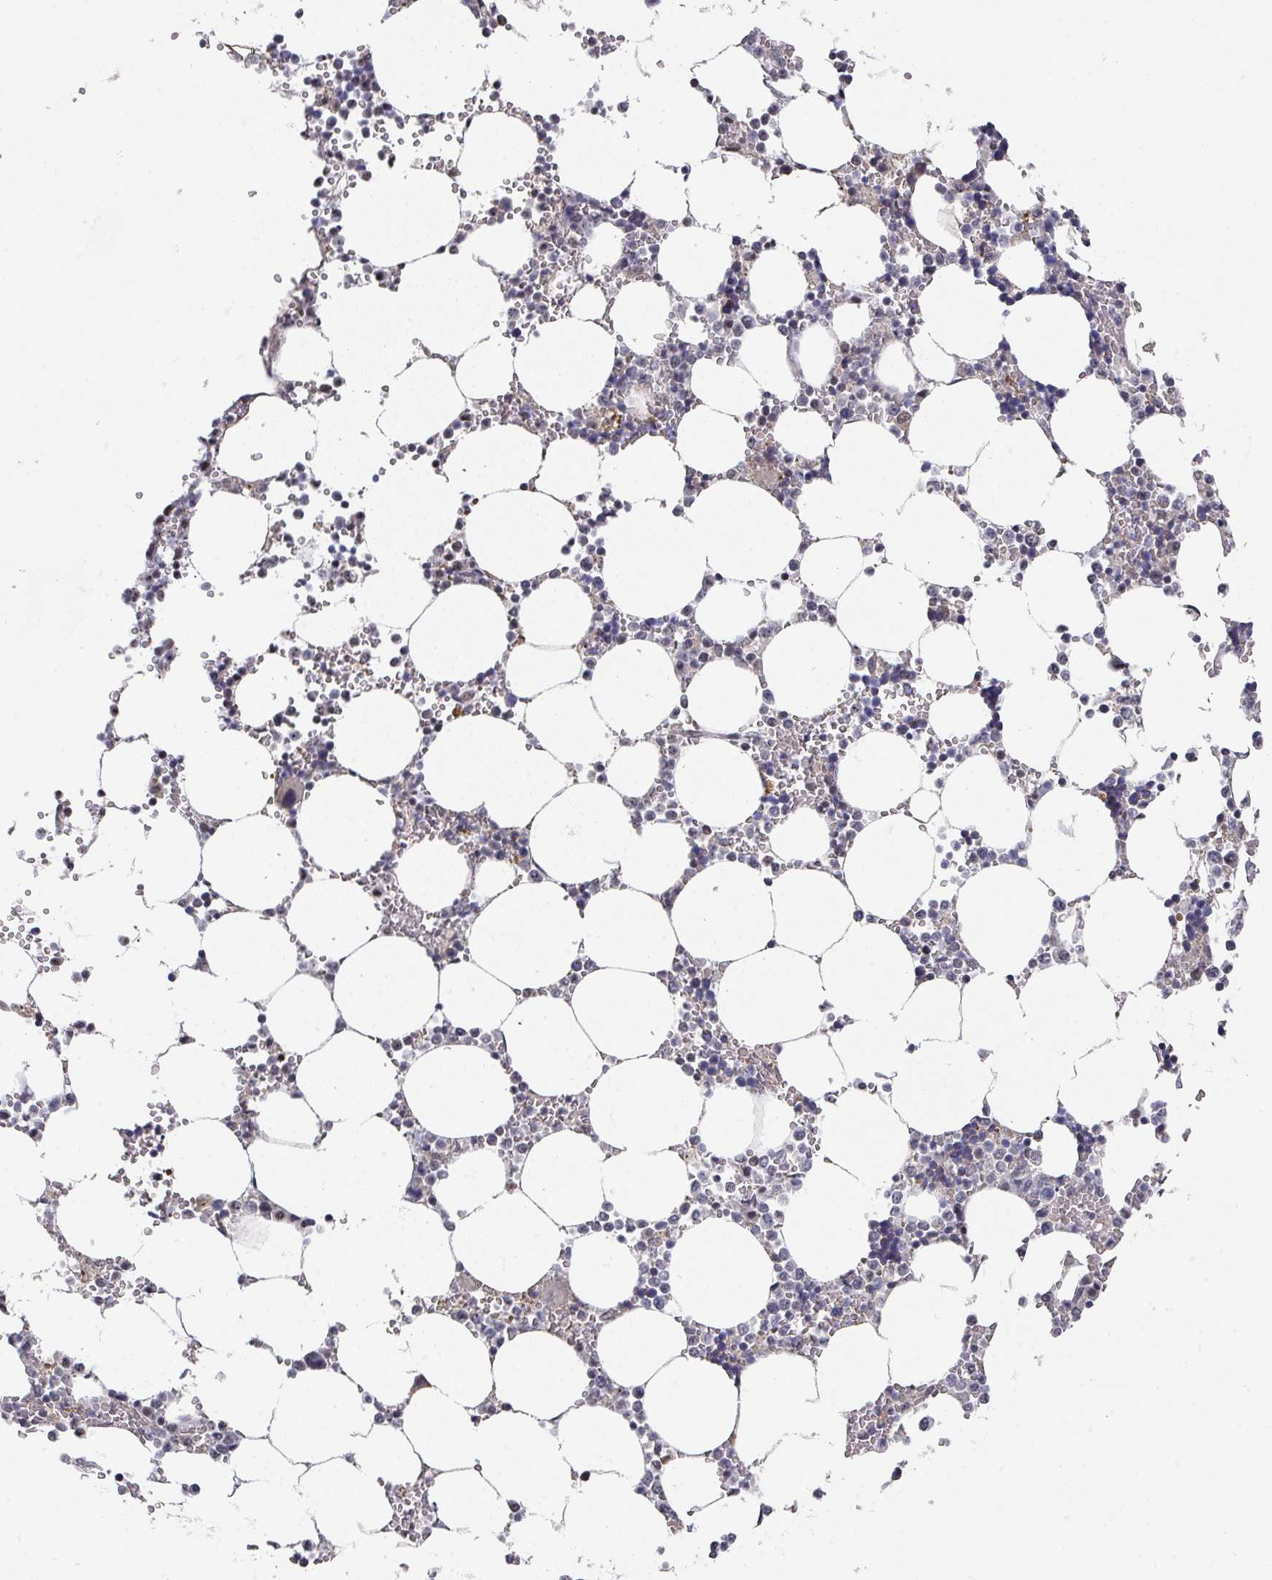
{"staining": {"intensity": "negative", "quantity": "none", "location": "none"}, "tissue": "bone marrow", "cell_type": "Hematopoietic cells", "image_type": "normal", "snomed": [{"axis": "morphology", "description": "Normal tissue, NOS"}, {"axis": "topography", "description": "Bone marrow"}], "caption": "Immunohistochemistry (IHC) histopathology image of unremarkable bone marrow: human bone marrow stained with DAB (3,3'-diaminobenzidine) displays no significant protein positivity in hematopoietic cells.", "gene": "ZNF654", "patient": {"sex": "male", "age": 64}}